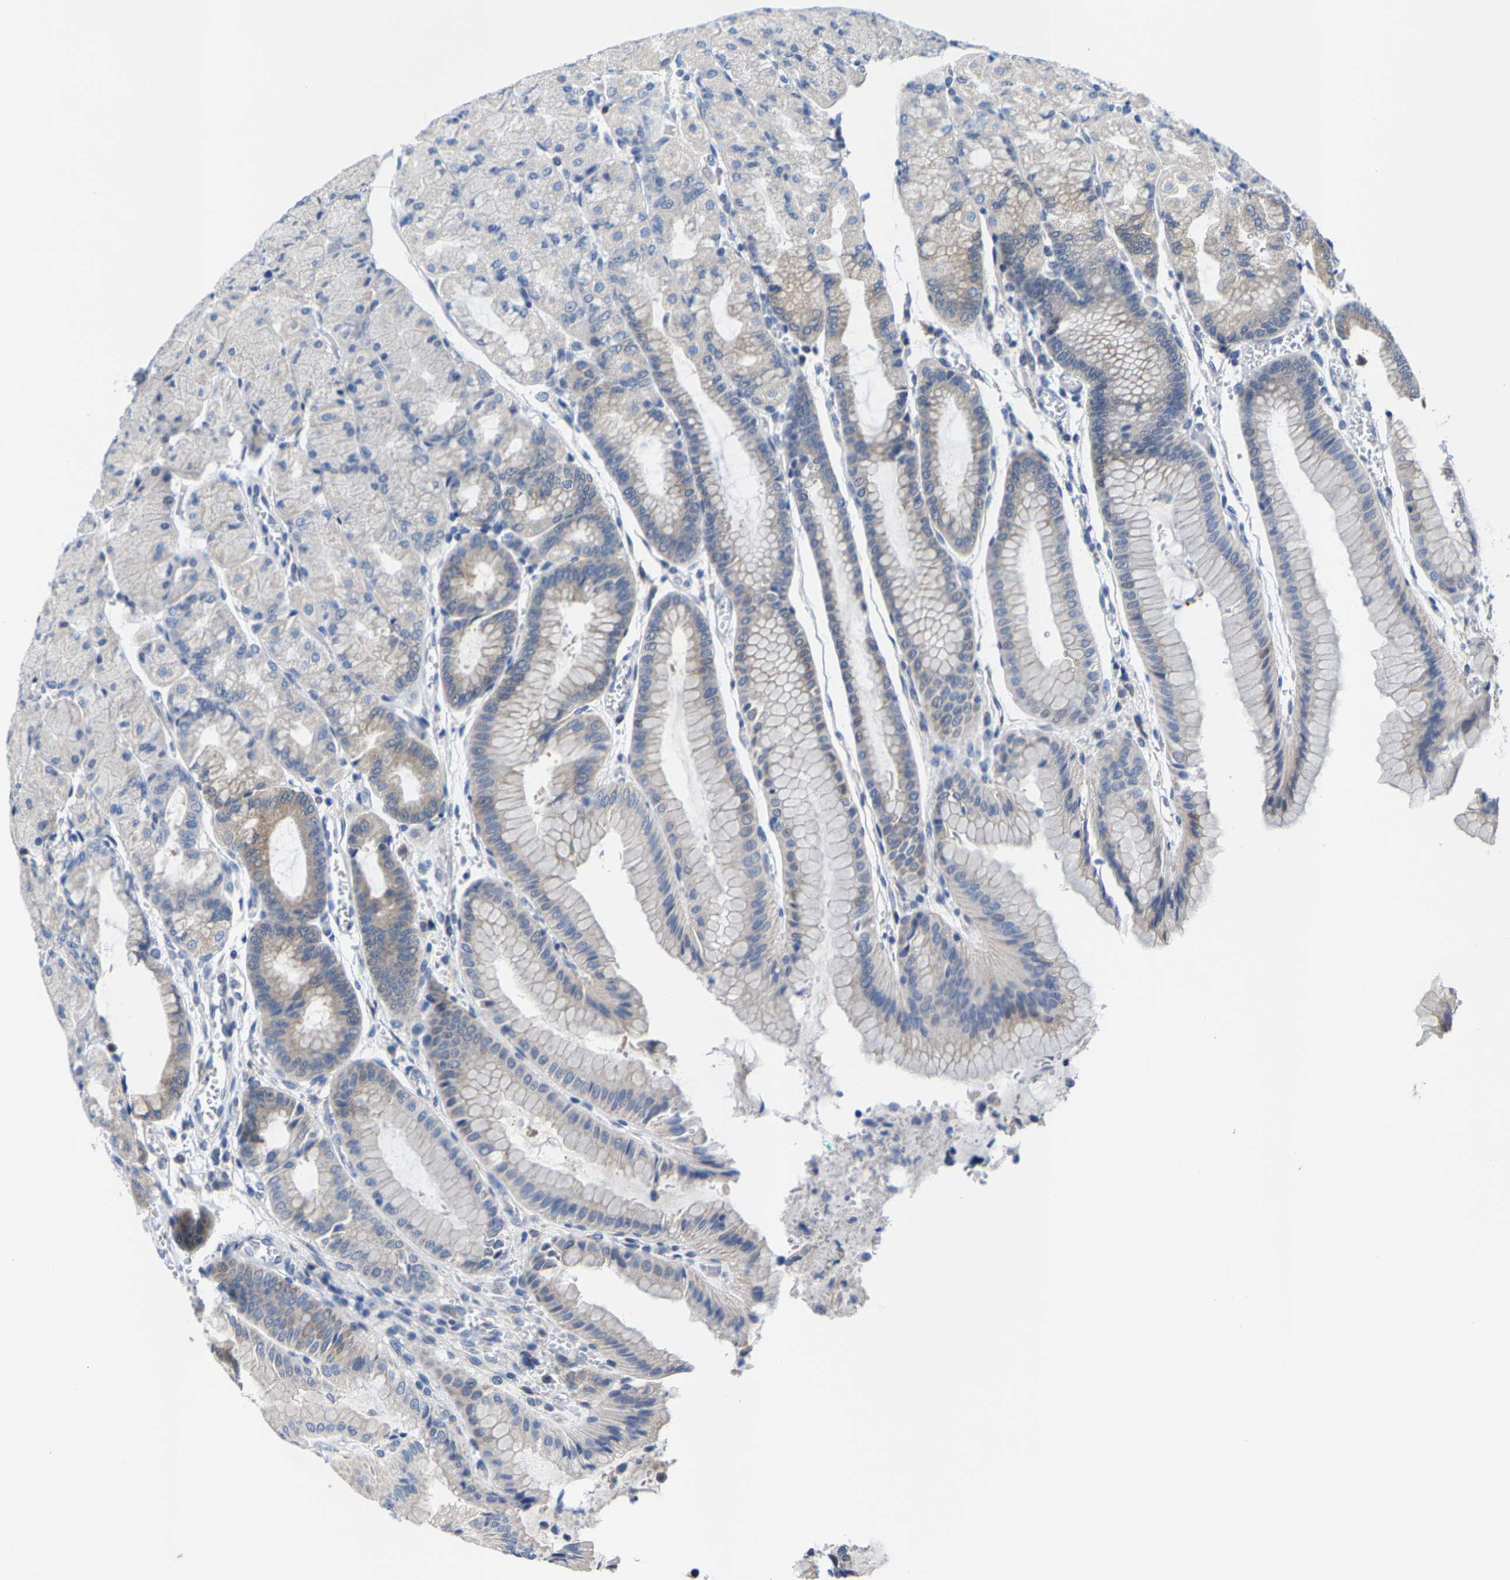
{"staining": {"intensity": "moderate", "quantity": "<25%", "location": "cytoplasmic/membranous"}, "tissue": "stomach", "cell_type": "Glandular cells", "image_type": "normal", "snomed": [{"axis": "morphology", "description": "Normal tissue, NOS"}, {"axis": "morphology", "description": "Carcinoid, malignant, NOS"}, {"axis": "topography", "description": "Stomach, upper"}], "caption": "A histopathology image of human stomach stained for a protein reveals moderate cytoplasmic/membranous brown staining in glandular cells.", "gene": "KLHL1", "patient": {"sex": "male", "age": 39}}